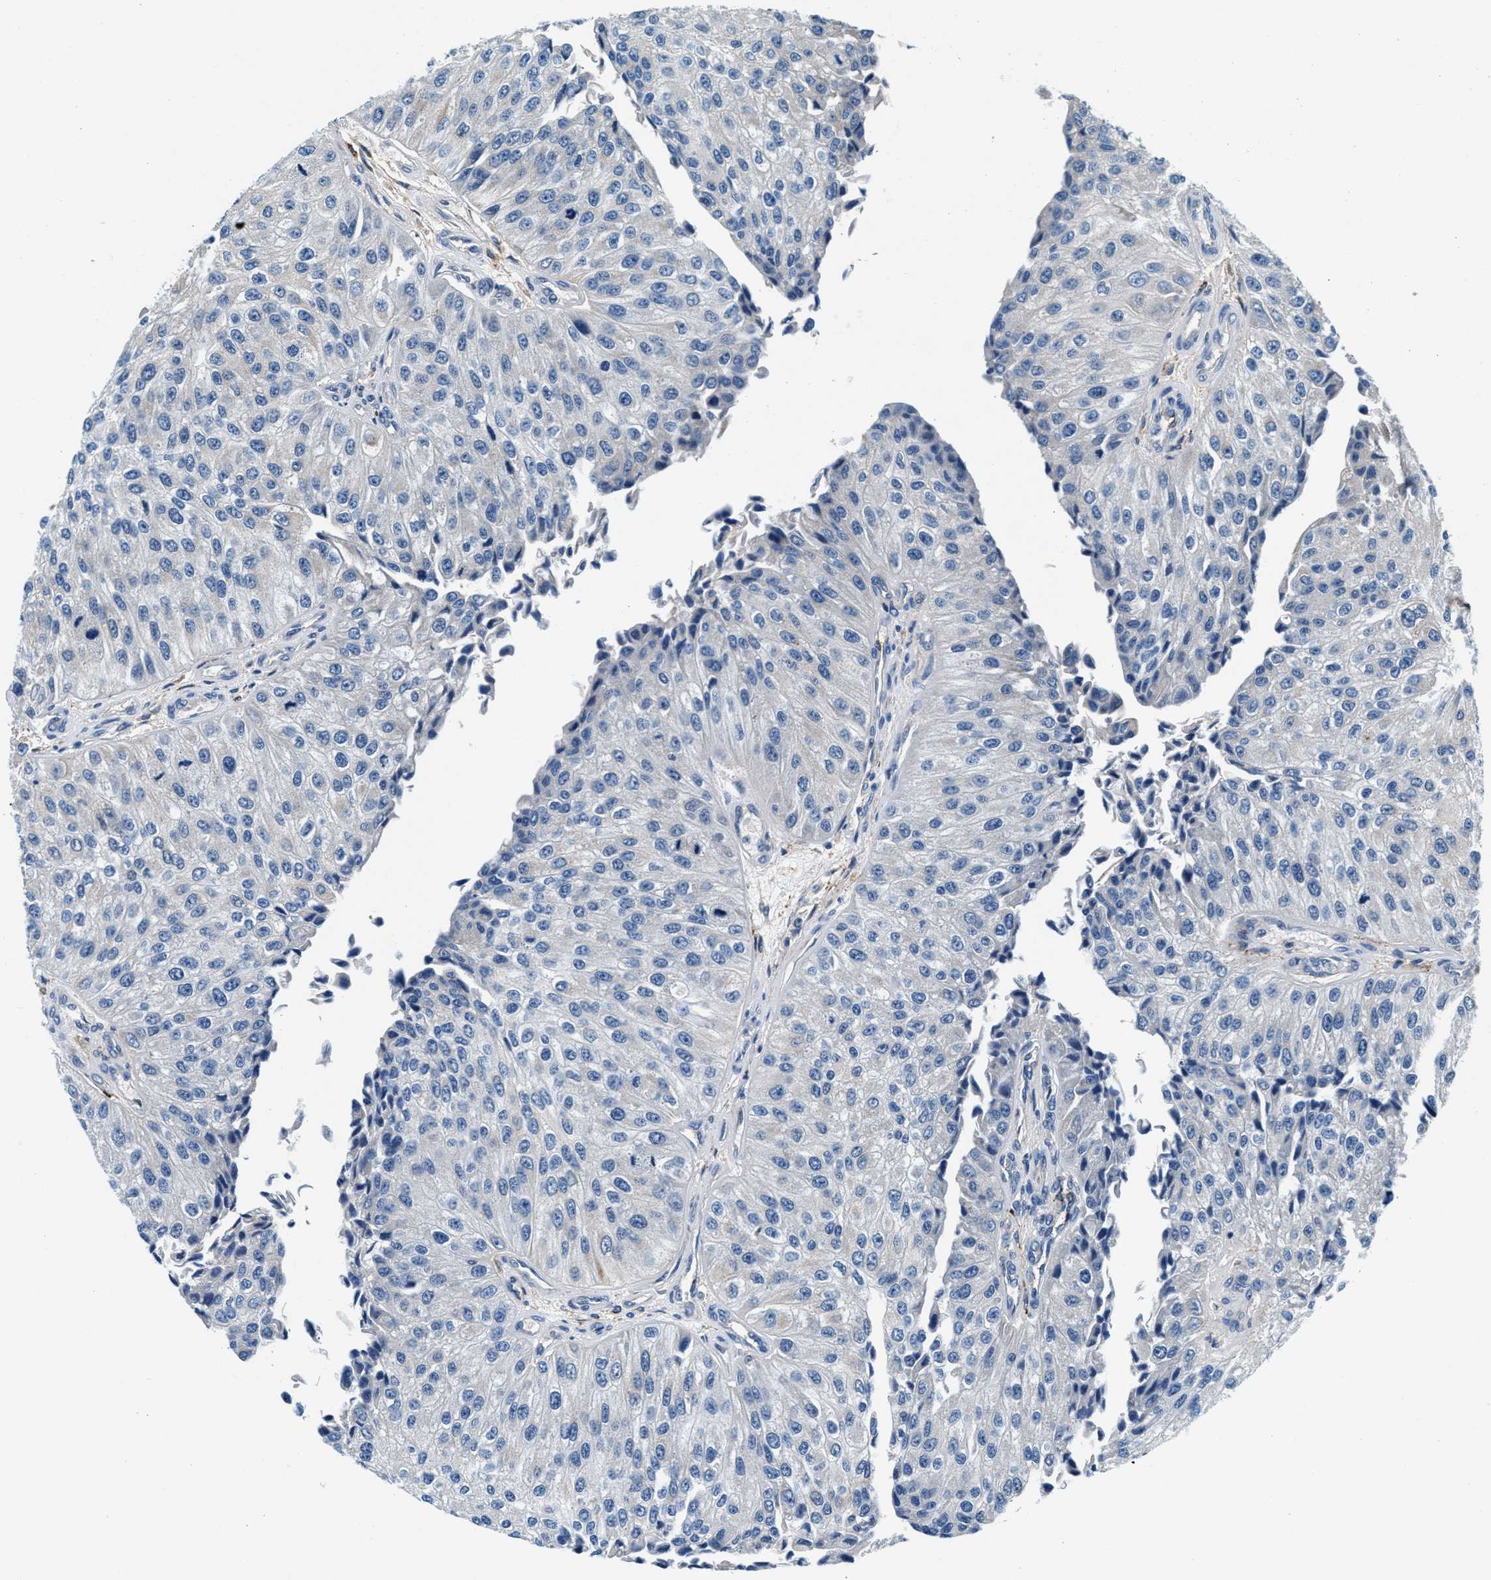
{"staining": {"intensity": "negative", "quantity": "none", "location": "none"}, "tissue": "urothelial cancer", "cell_type": "Tumor cells", "image_type": "cancer", "snomed": [{"axis": "morphology", "description": "Urothelial carcinoma, High grade"}, {"axis": "topography", "description": "Kidney"}, {"axis": "topography", "description": "Urinary bladder"}], "caption": "An image of human high-grade urothelial carcinoma is negative for staining in tumor cells.", "gene": "SLFN11", "patient": {"sex": "male", "age": 77}}